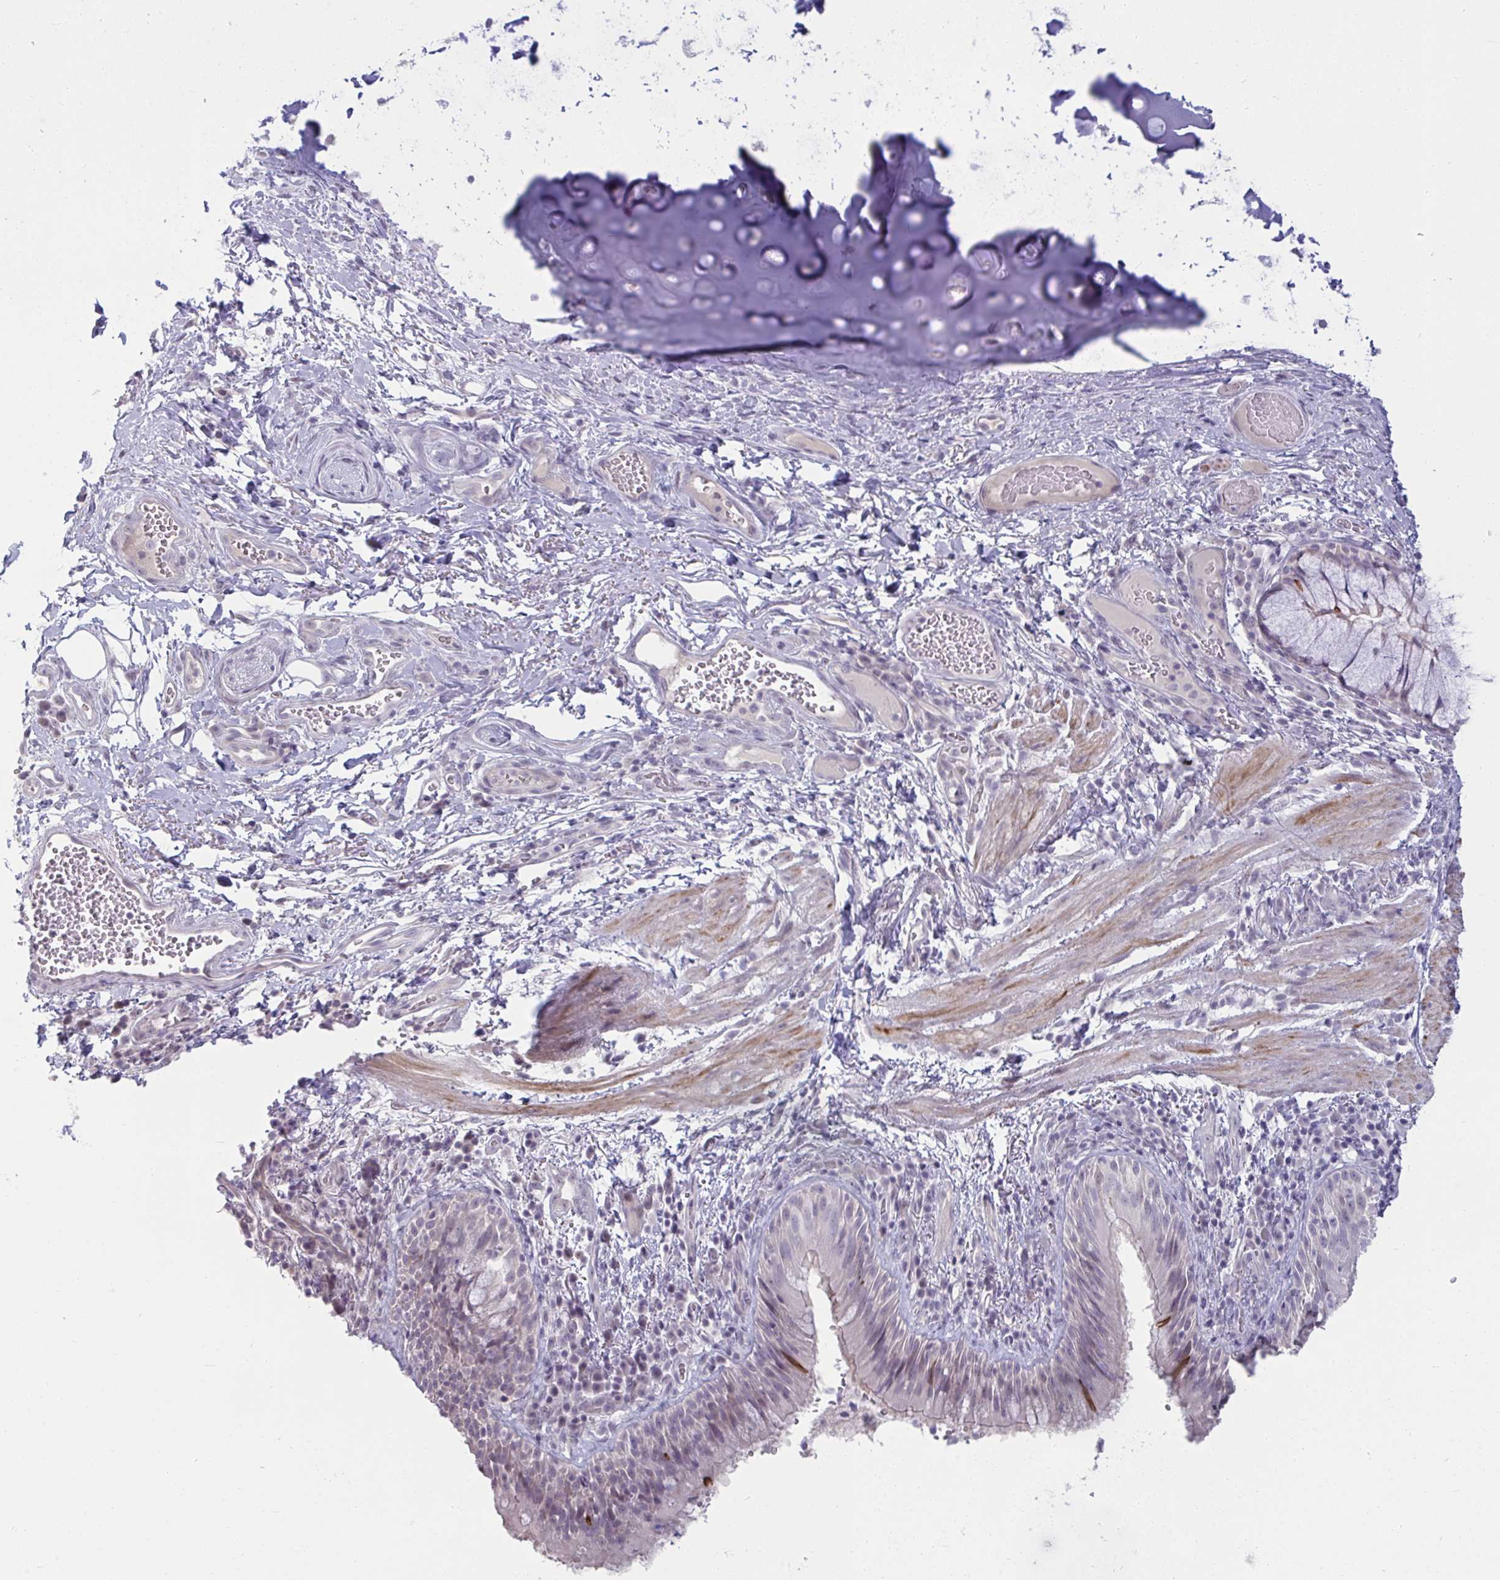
{"staining": {"intensity": "weak", "quantity": "<25%", "location": "cytoplasmic/membranous"}, "tissue": "bronchus", "cell_type": "Respiratory epithelial cells", "image_type": "normal", "snomed": [{"axis": "morphology", "description": "Normal tissue, NOS"}, {"axis": "topography", "description": "Lymph node"}, {"axis": "topography", "description": "Bronchus"}], "caption": "A high-resolution micrograph shows immunohistochemistry staining of normal bronchus, which shows no significant expression in respiratory epithelial cells. The staining was performed using DAB (3,3'-diaminobenzidine) to visualize the protein expression in brown, while the nuclei were stained in blue with hematoxylin (Magnification: 20x).", "gene": "RNASEH1", "patient": {"sex": "male", "age": 56}}